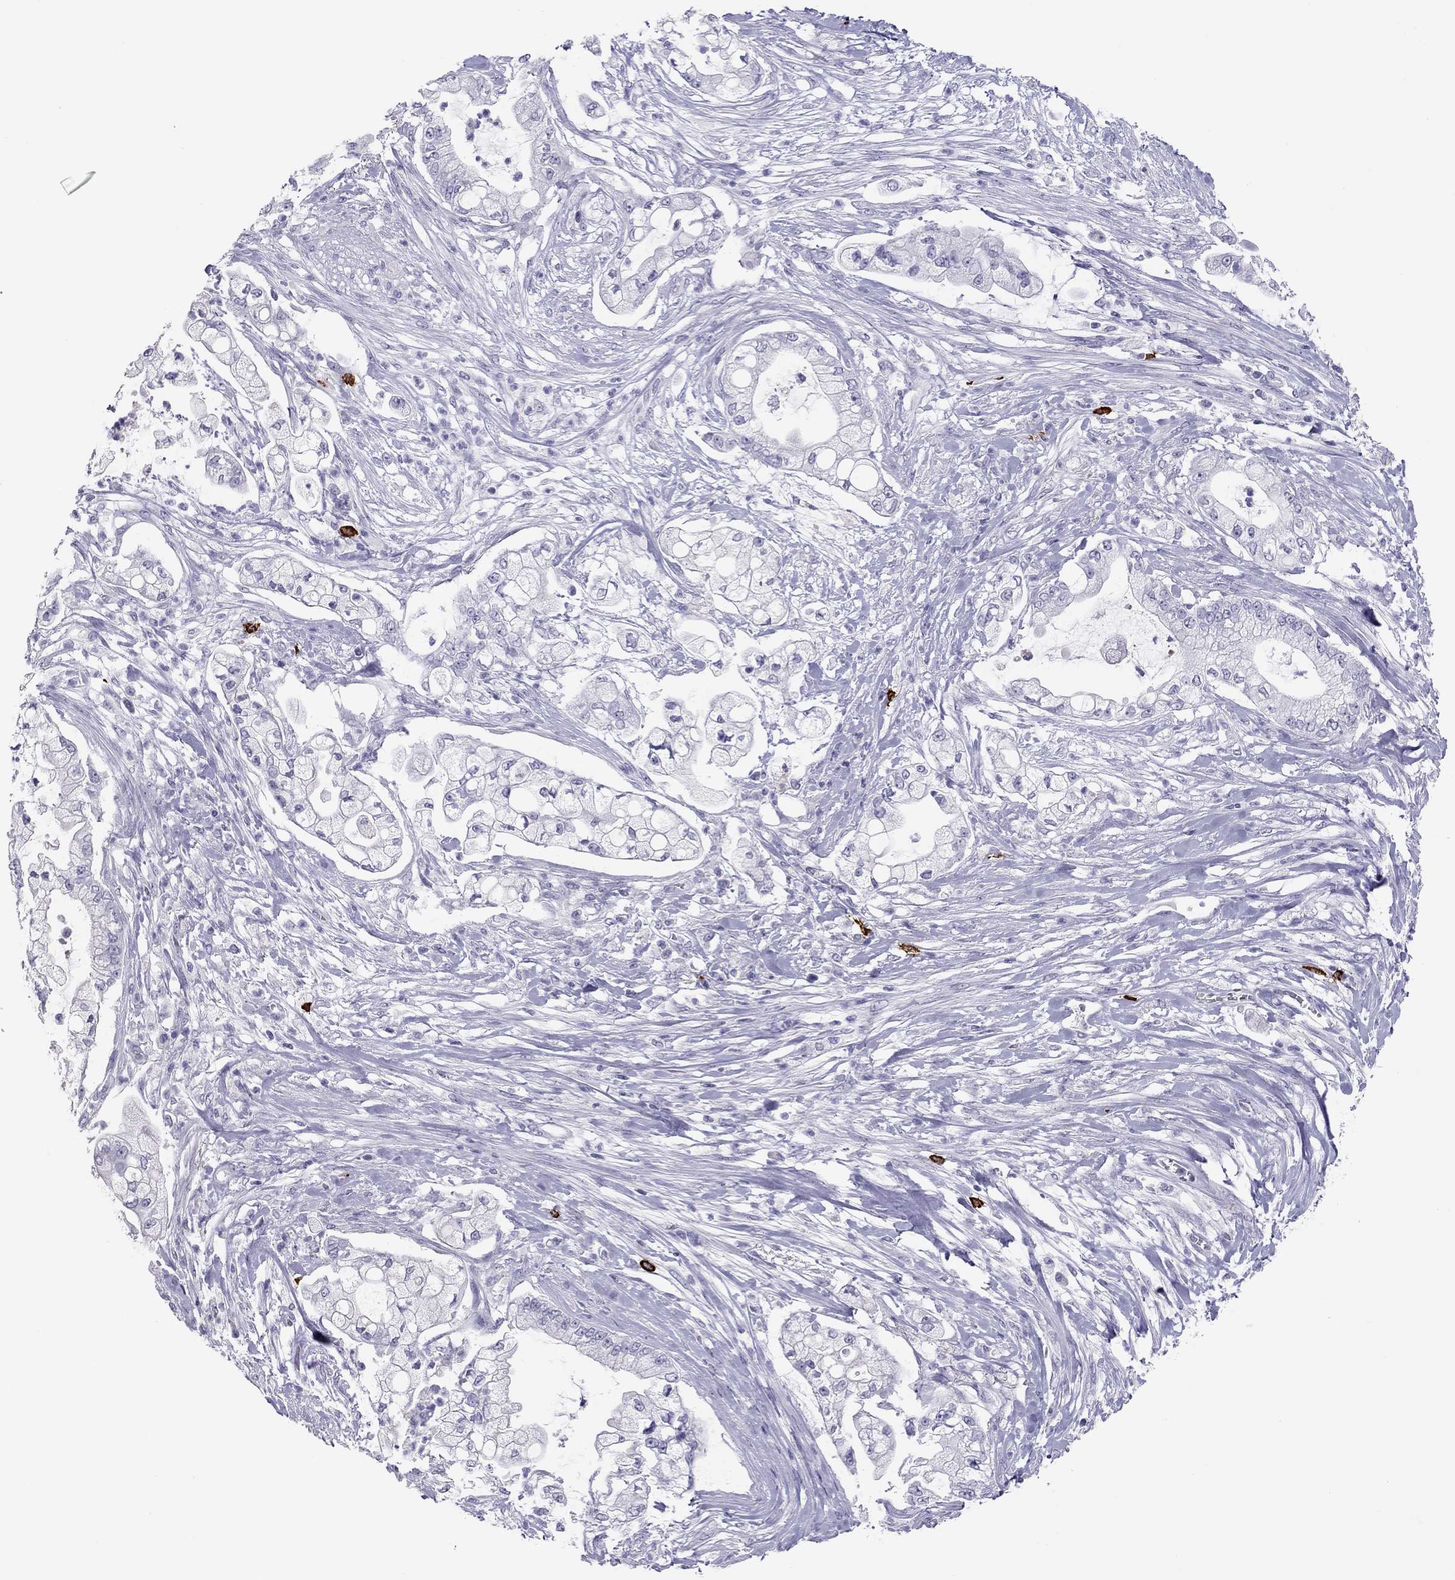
{"staining": {"intensity": "negative", "quantity": "none", "location": "none"}, "tissue": "pancreatic cancer", "cell_type": "Tumor cells", "image_type": "cancer", "snomed": [{"axis": "morphology", "description": "Adenocarcinoma, NOS"}, {"axis": "topography", "description": "Pancreas"}], "caption": "IHC of pancreatic cancer reveals no expression in tumor cells. (Brightfield microscopy of DAB IHC at high magnification).", "gene": "IL17REL", "patient": {"sex": "female", "age": 69}}